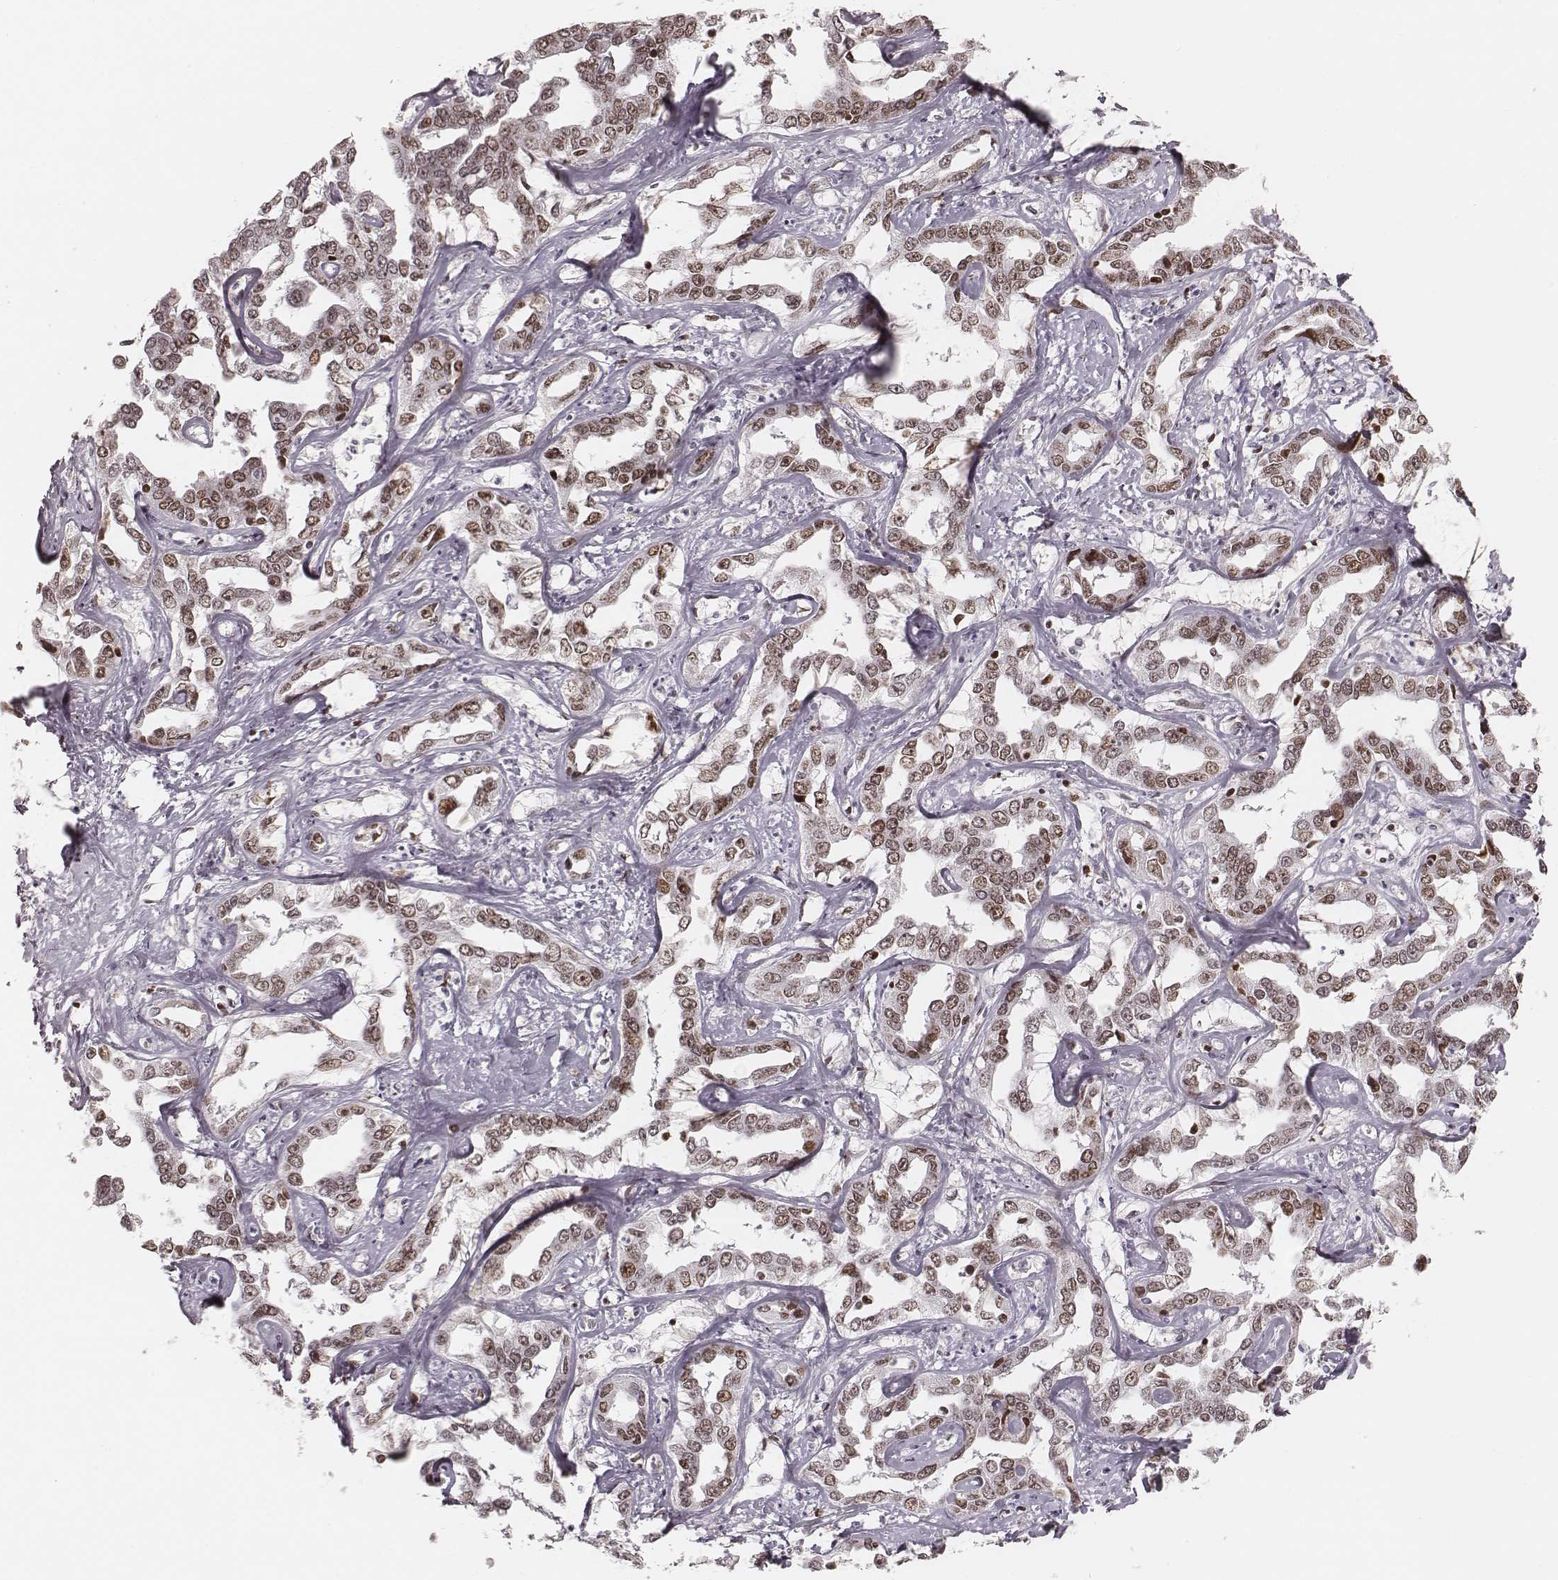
{"staining": {"intensity": "moderate", "quantity": ">75%", "location": "nuclear"}, "tissue": "liver cancer", "cell_type": "Tumor cells", "image_type": "cancer", "snomed": [{"axis": "morphology", "description": "Cholangiocarcinoma"}, {"axis": "topography", "description": "Liver"}], "caption": "Protein positivity by immunohistochemistry (IHC) reveals moderate nuclear expression in about >75% of tumor cells in liver cancer (cholangiocarcinoma).", "gene": "PARP1", "patient": {"sex": "male", "age": 59}}